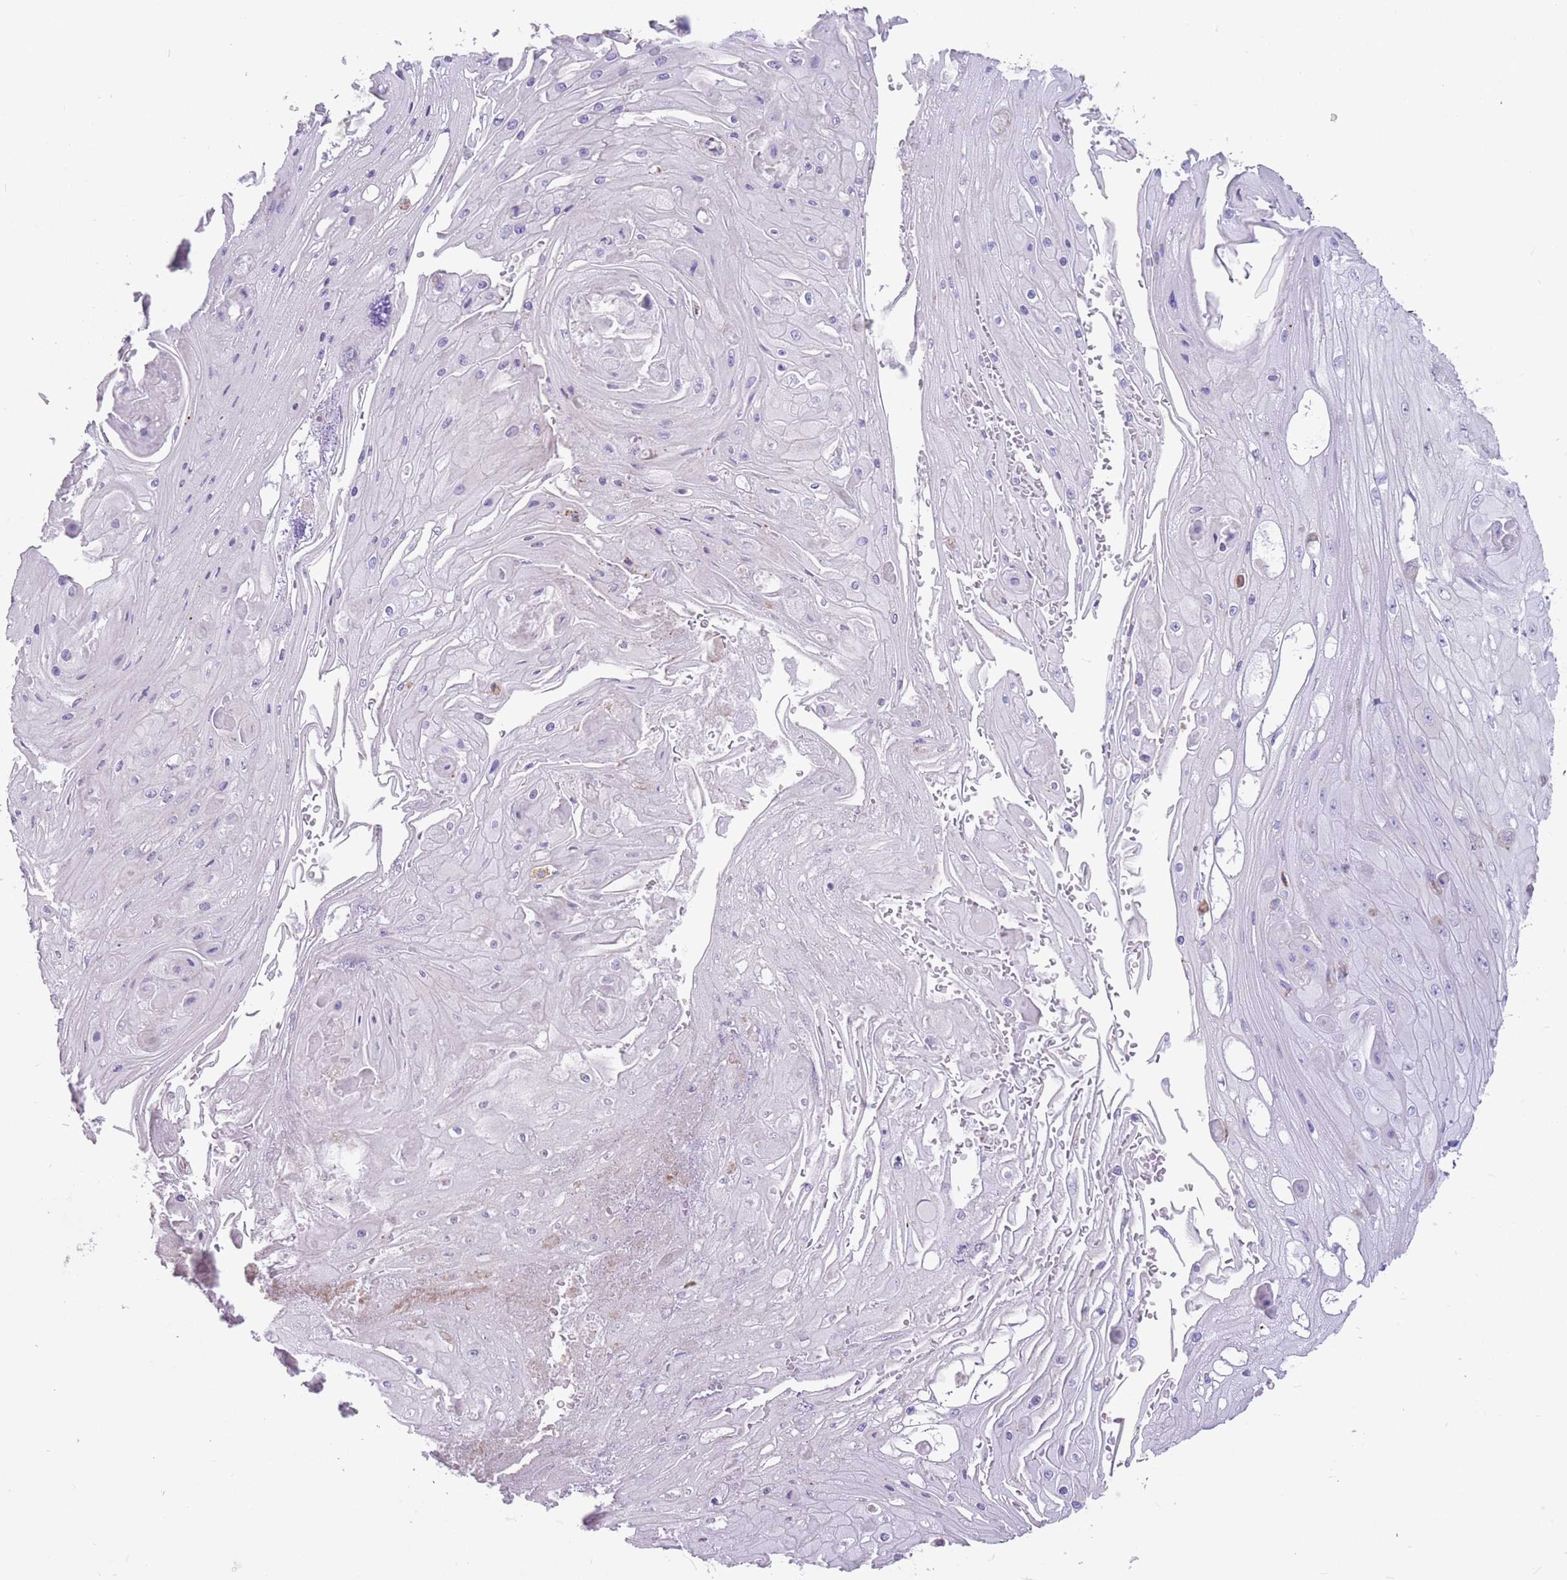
{"staining": {"intensity": "negative", "quantity": "none", "location": "none"}, "tissue": "skin cancer", "cell_type": "Tumor cells", "image_type": "cancer", "snomed": [{"axis": "morphology", "description": "Squamous cell carcinoma, NOS"}, {"axis": "topography", "description": "Skin"}], "caption": "Immunohistochemical staining of squamous cell carcinoma (skin) exhibits no significant expression in tumor cells. Nuclei are stained in blue.", "gene": "TRAPPC5", "patient": {"sex": "male", "age": 70}}